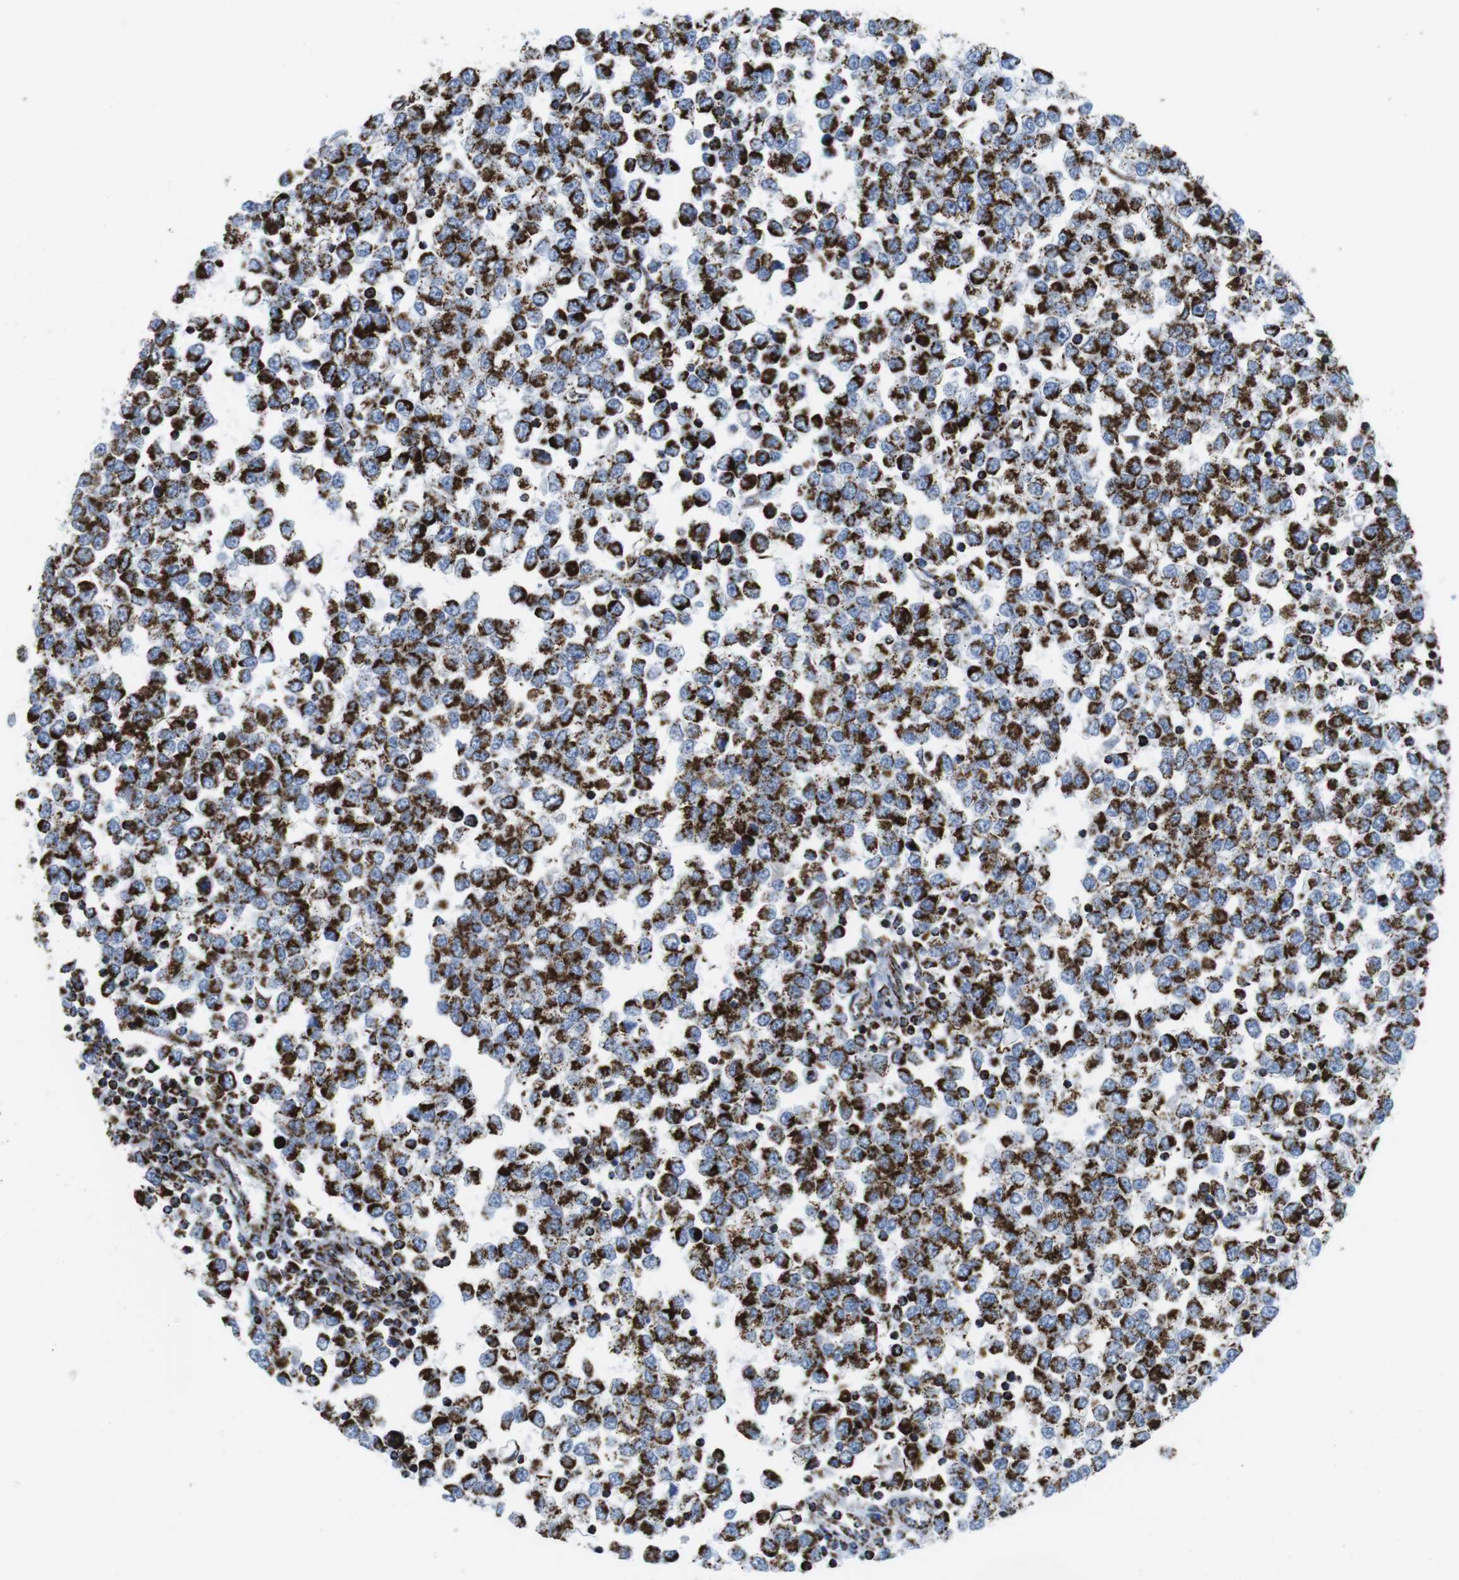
{"staining": {"intensity": "strong", "quantity": ">75%", "location": "cytoplasmic/membranous"}, "tissue": "testis cancer", "cell_type": "Tumor cells", "image_type": "cancer", "snomed": [{"axis": "morphology", "description": "Seminoma, NOS"}, {"axis": "topography", "description": "Testis"}], "caption": "Testis seminoma stained with DAB immunohistochemistry (IHC) demonstrates high levels of strong cytoplasmic/membranous expression in about >75% of tumor cells.", "gene": "ATP5PO", "patient": {"sex": "male", "age": 65}}